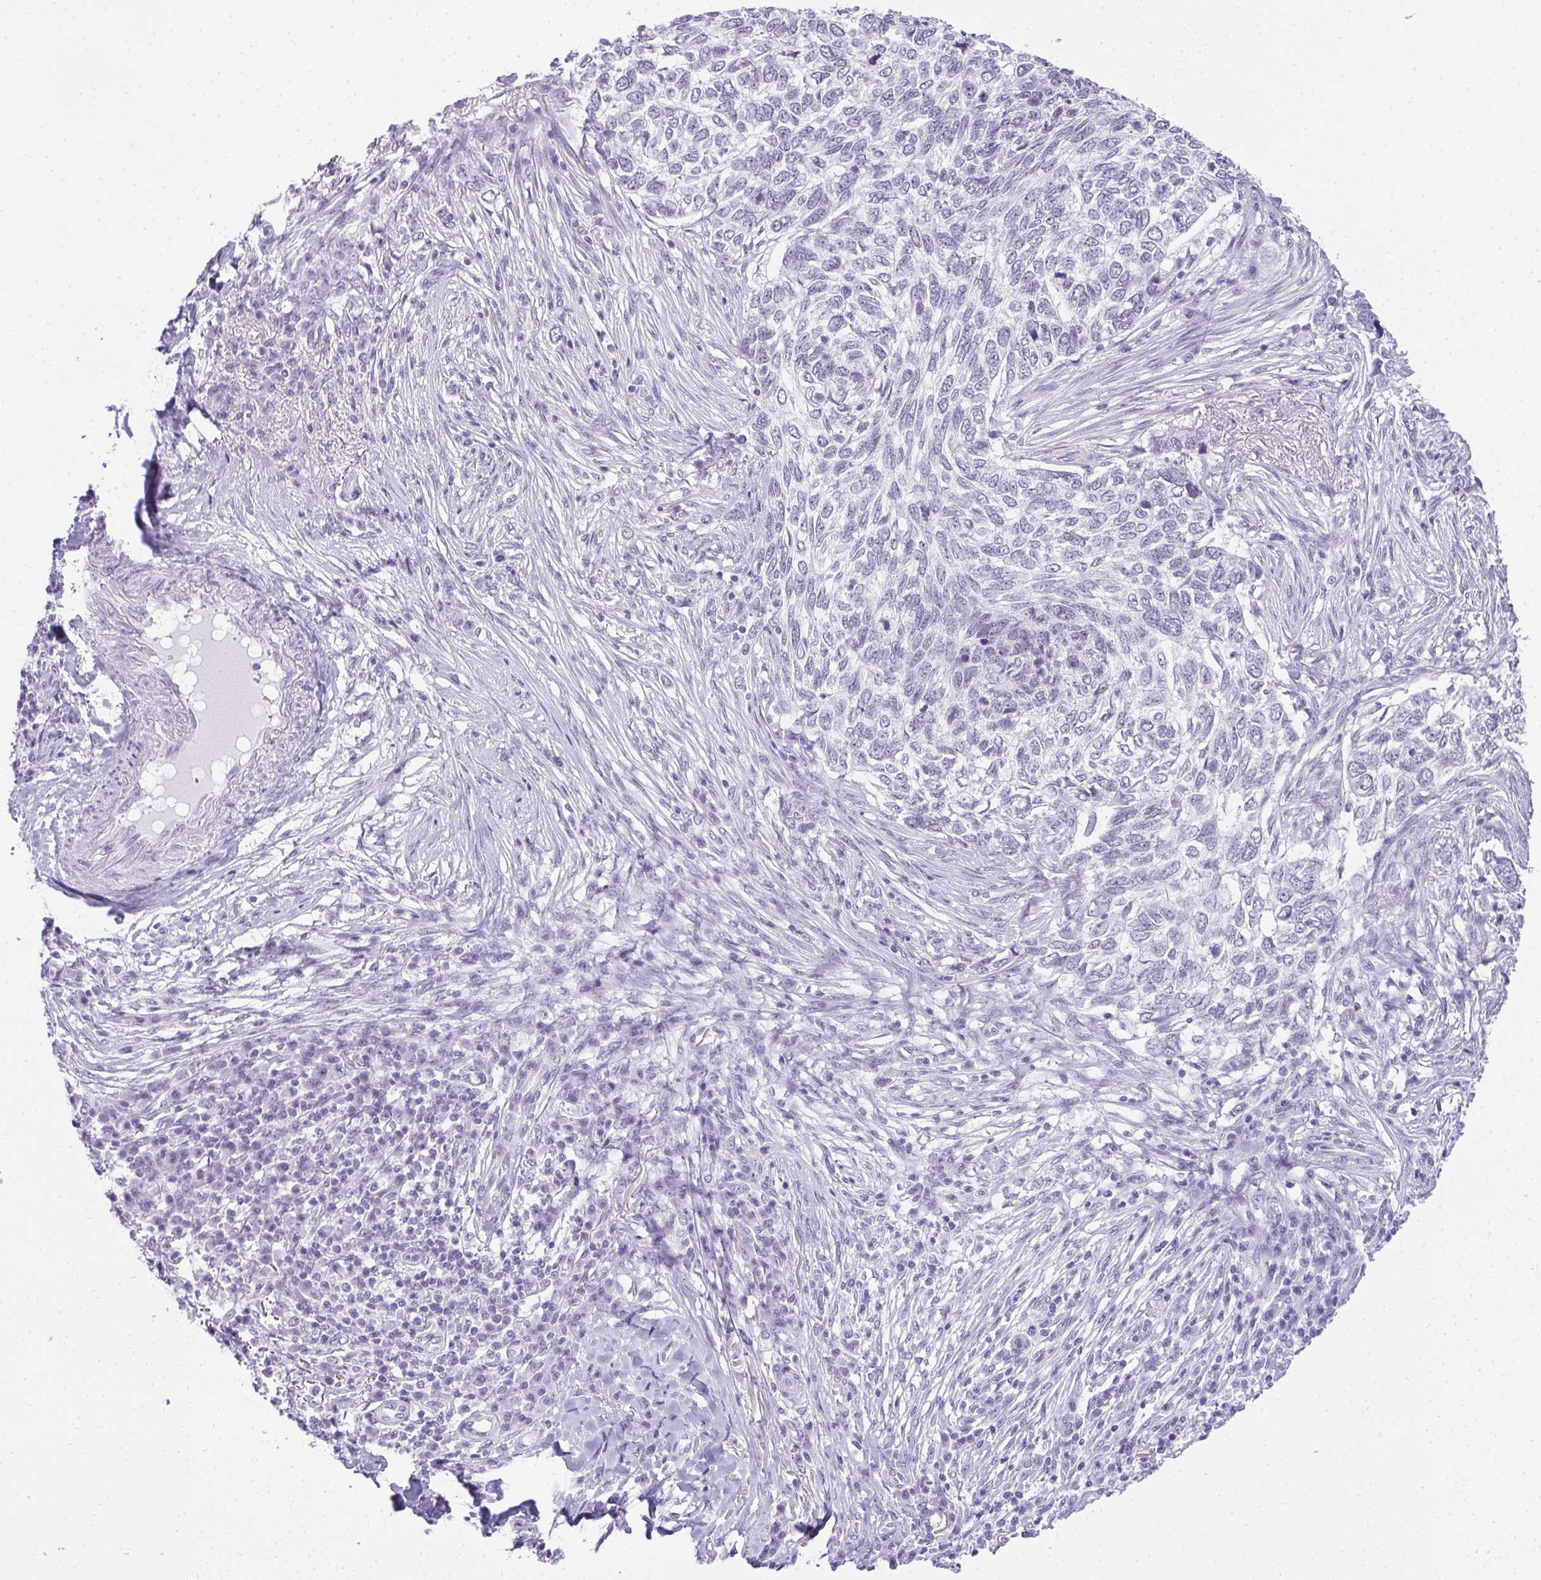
{"staining": {"intensity": "negative", "quantity": "none", "location": "none"}, "tissue": "skin cancer", "cell_type": "Tumor cells", "image_type": "cancer", "snomed": [{"axis": "morphology", "description": "Basal cell carcinoma"}, {"axis": "topography", "description": "Skin"}], "caption": "Immunohistochemical staining of skin basal cell carcinoma exhibits no significant staining in tumor cells. Nuclei are stained in blue.", "gene": "PLA2G1B", "patient": {"sex": "female", "age": 65}}